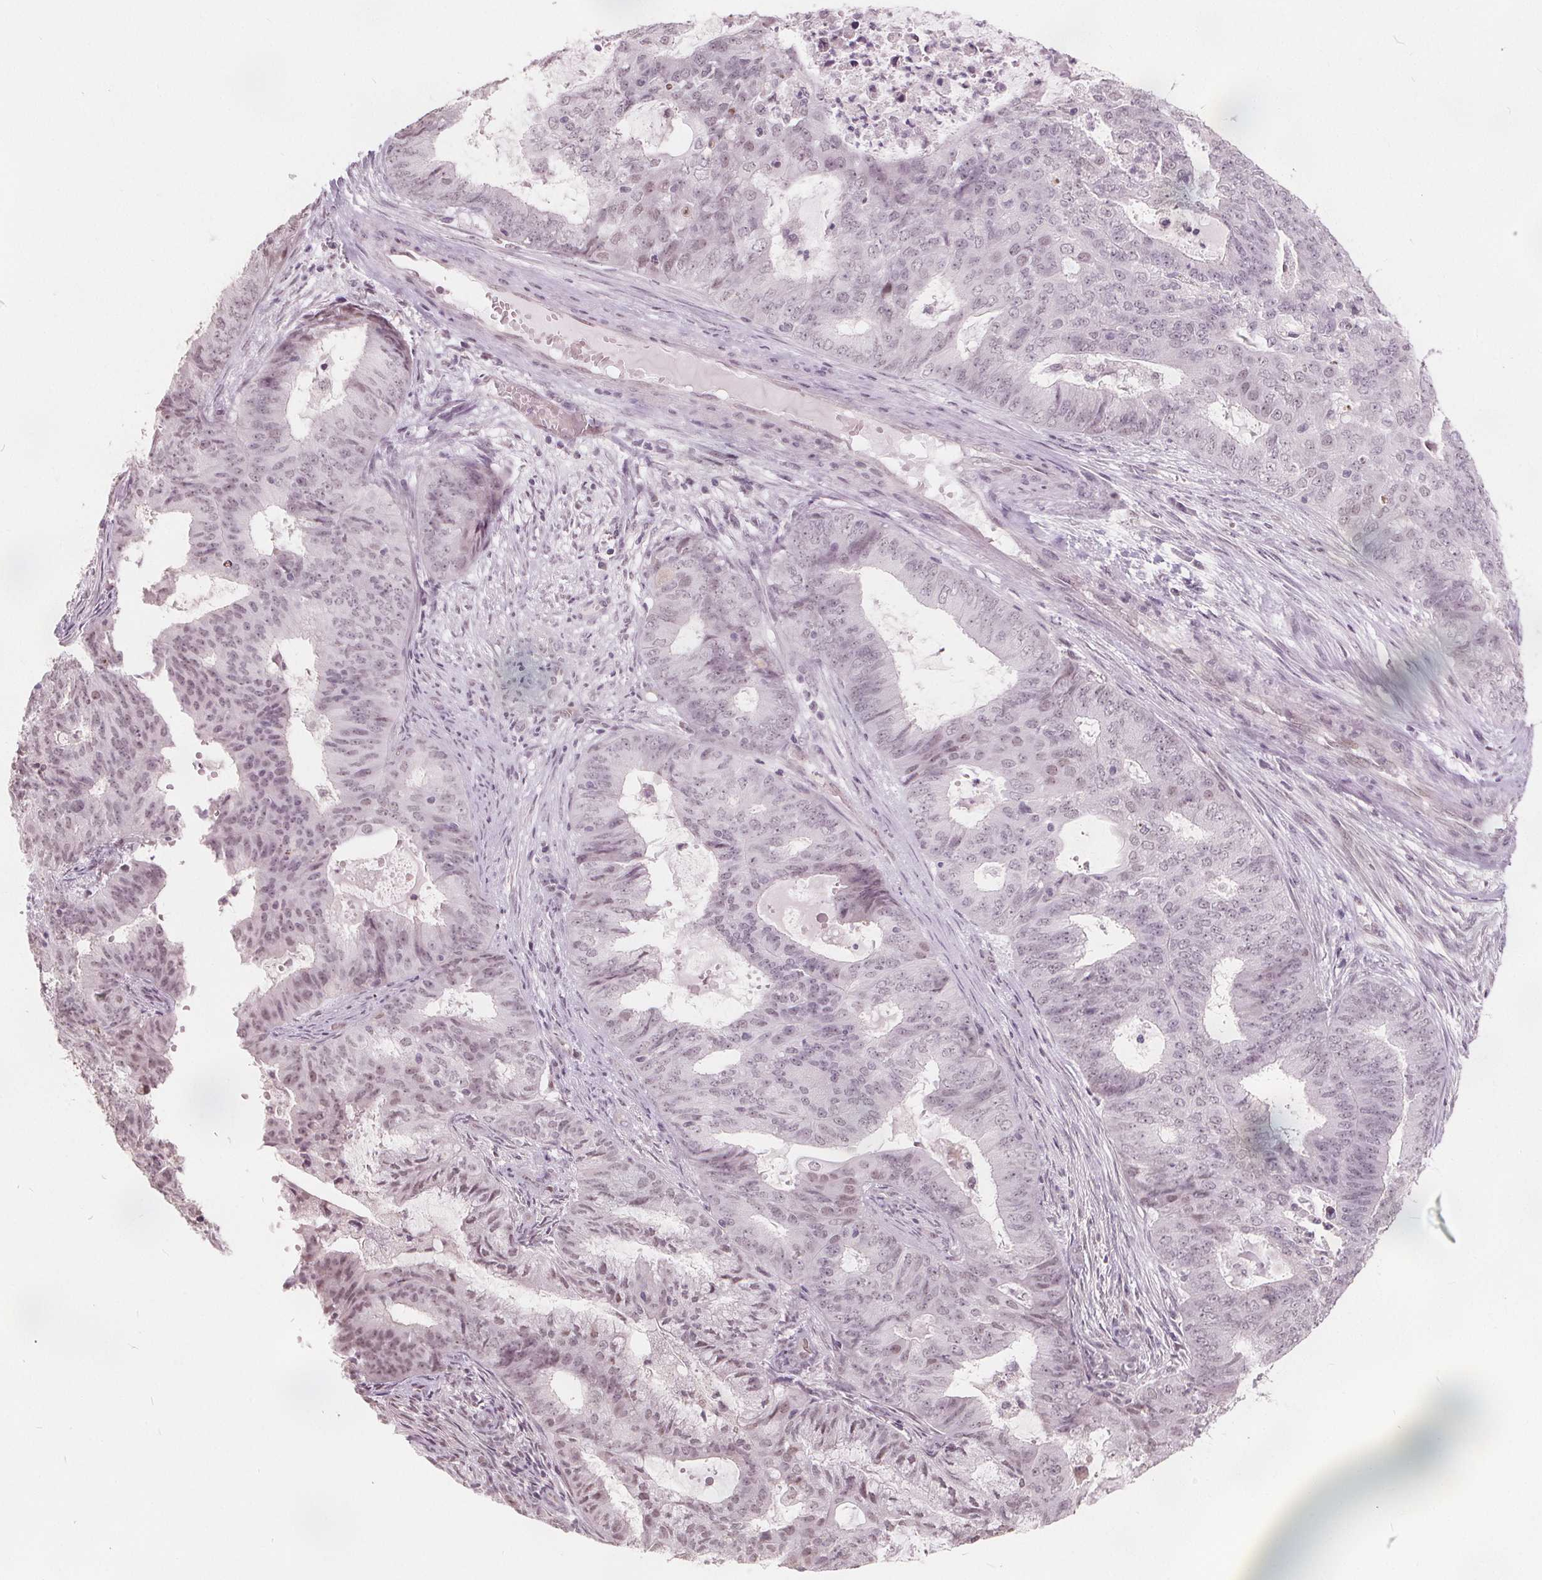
{"staining": {"intensity": "weak", "quantity": "<25%", "location": "nuclear"}, "tissue": "endometrial cancer", "cell_type": "Tumor cells", "image_type": "cancer", "snomed": [{"axis": "morphology", "description": "Adenocarcinoma, NOS"}, {"axis": "topography", "description": "Endometrium"}], "caption": "IHC photomicrograph of human endometrial cancer (adenocarcinoma) stained for a protein (brown), which displays no positivity in tumor cells. Nuclei are stained in blue.", "gene": "NUP210L", "patient": {"sex": "female", "age": 62}}